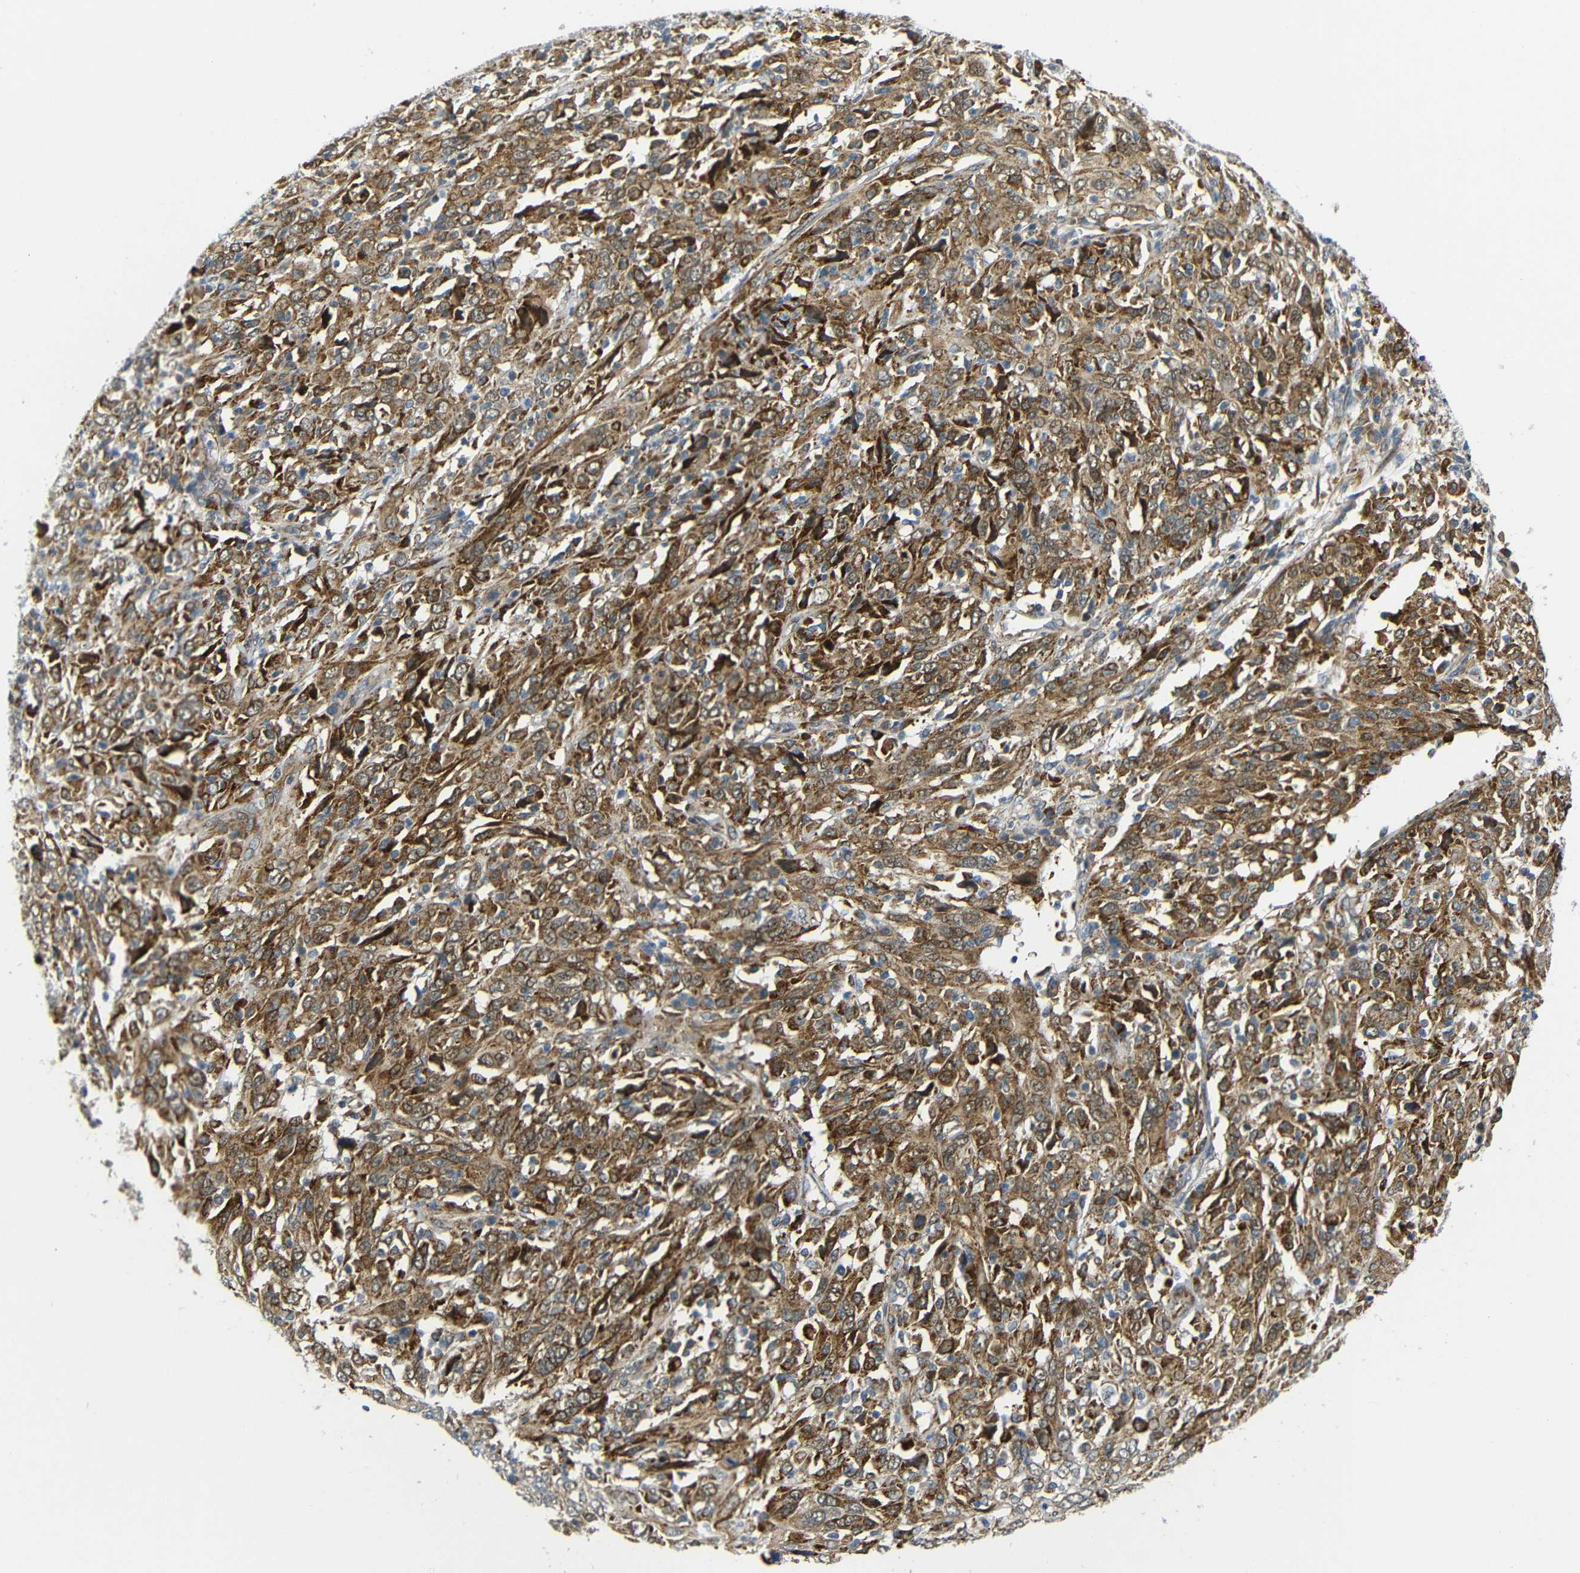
{"staining": {"intensity": "moderate", "quantity": ">75%", "location": "cytoplasmic/membranous"}, "tissue": "cervical cancer", "cell_type": "Tumor cells", "image_type": "cancer", "snomed": [{"axis": "morphology", "description": "Squamous cell carcinoma, NOS"}, {"axis": "topography", "description": "Cervix"}], "caption": "Immunohistochemistry micrograph of cervical squamous cell carcinoma stained for a protein (brown), which demonstrates medium levels of moderate cytoplasmic/membranous positivity in approximately >75% of tumor cells.", "gene": "SYDE1", "patient": {"sex": "female", "age": 46}}